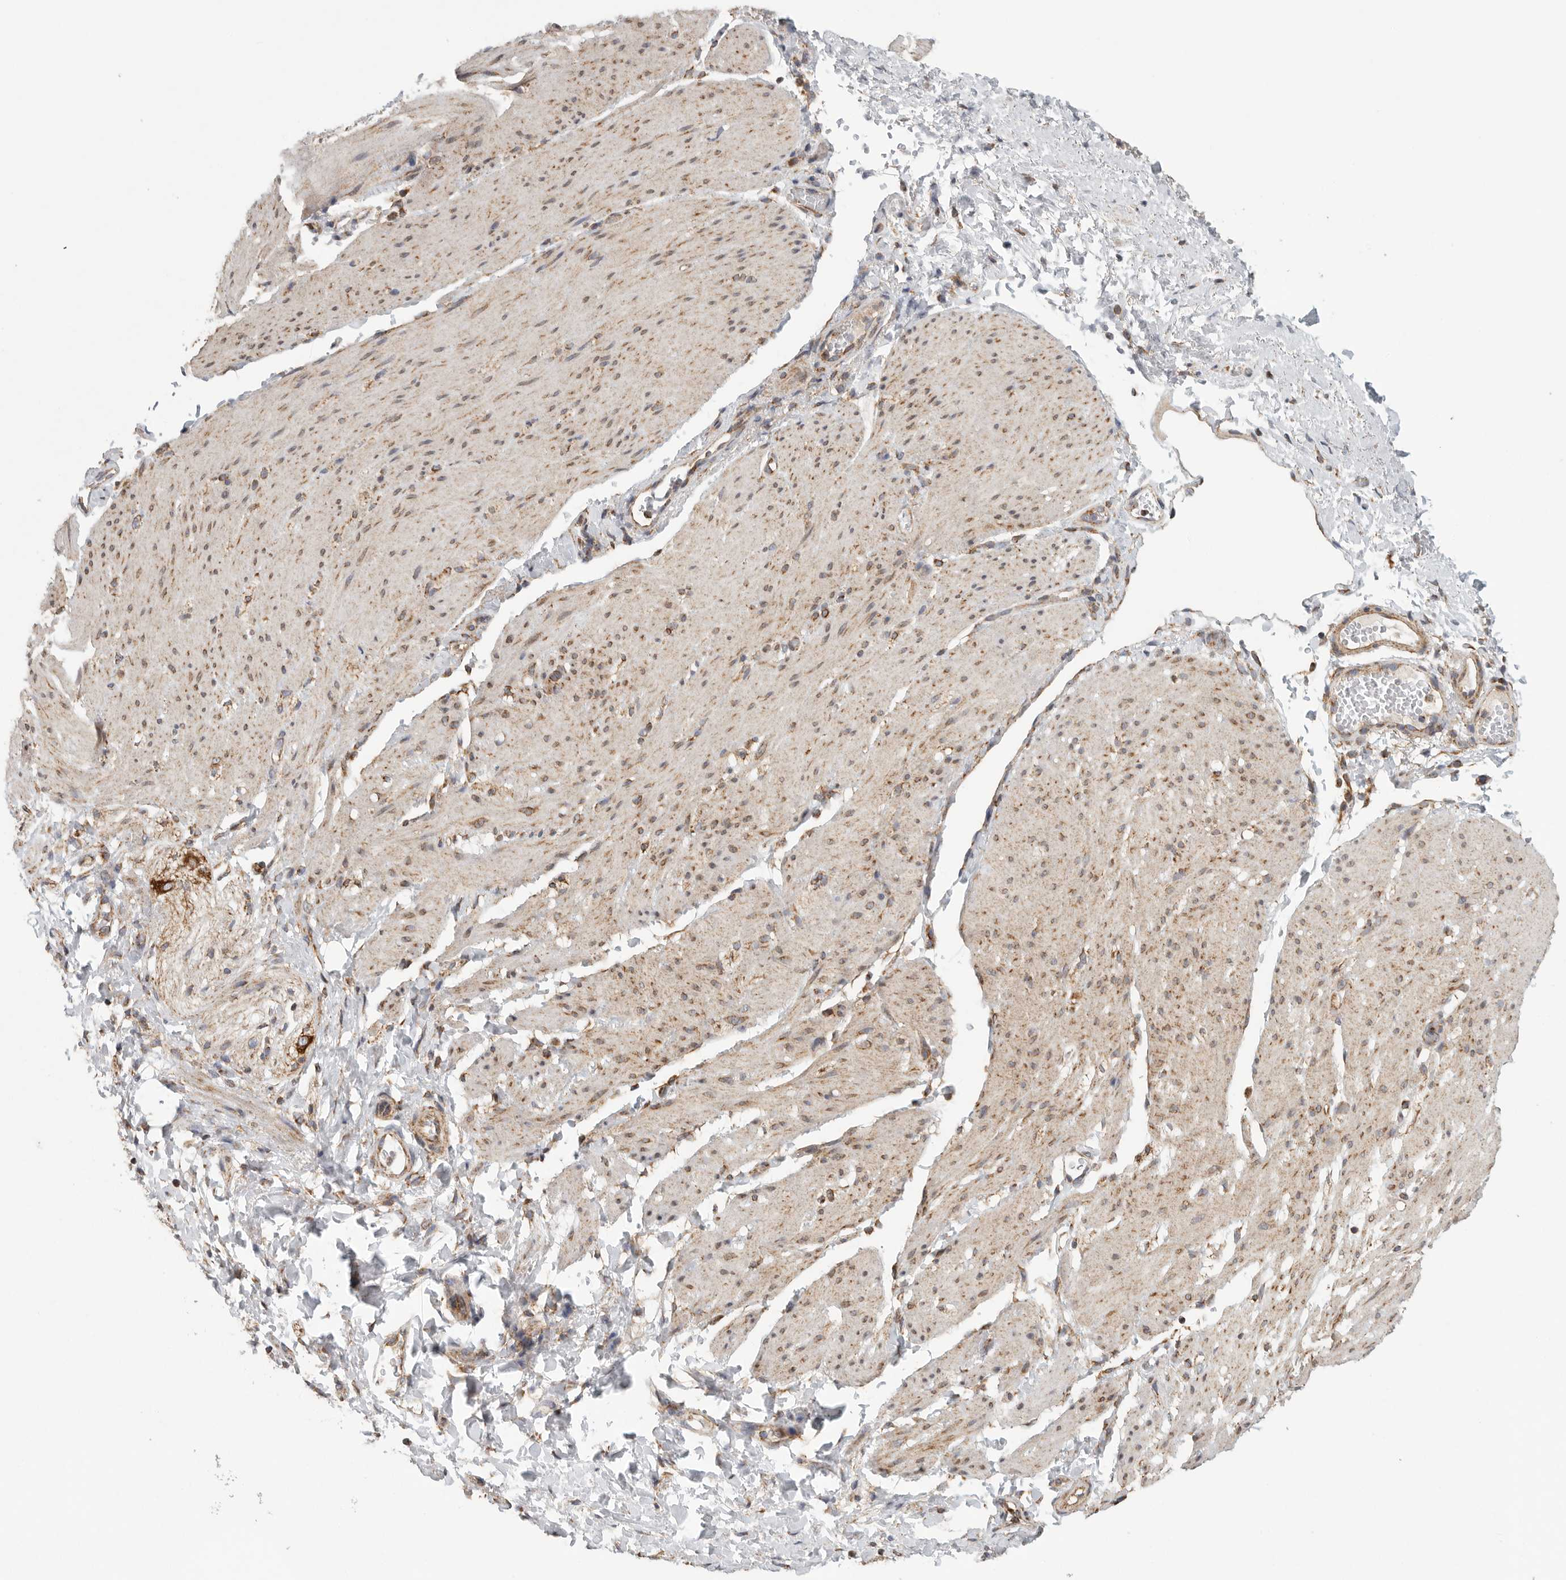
{"staining": {"intensity": "weak", "quantity": "25%-75%", "location": "cytoplasmic/membranous"}, "tissue": "smooth muscle", "cell_type": "Smooth muscle cells", "image_type": "normal", "snomed": [{"axis": "morphology", "description": "Normal tissue, NOS"}, {"axis": "topography", "description": "Smooth muscle"}, {"axis": "topography", "description": "Small intestine"}], "caption": "Smooth muscle cells demonstrate low levels of weak cytoplasmic/membranous expression in about 25%-75% of cells in normal smooth muscle. (Stains: DAB (3,3'-diaminobenzidine) in brown, nuclei in blue, Microscopy: brightfield microscopy at high magnification).", "gene": "FKBP8", "patient": {"sex": "female", "age": 84}}